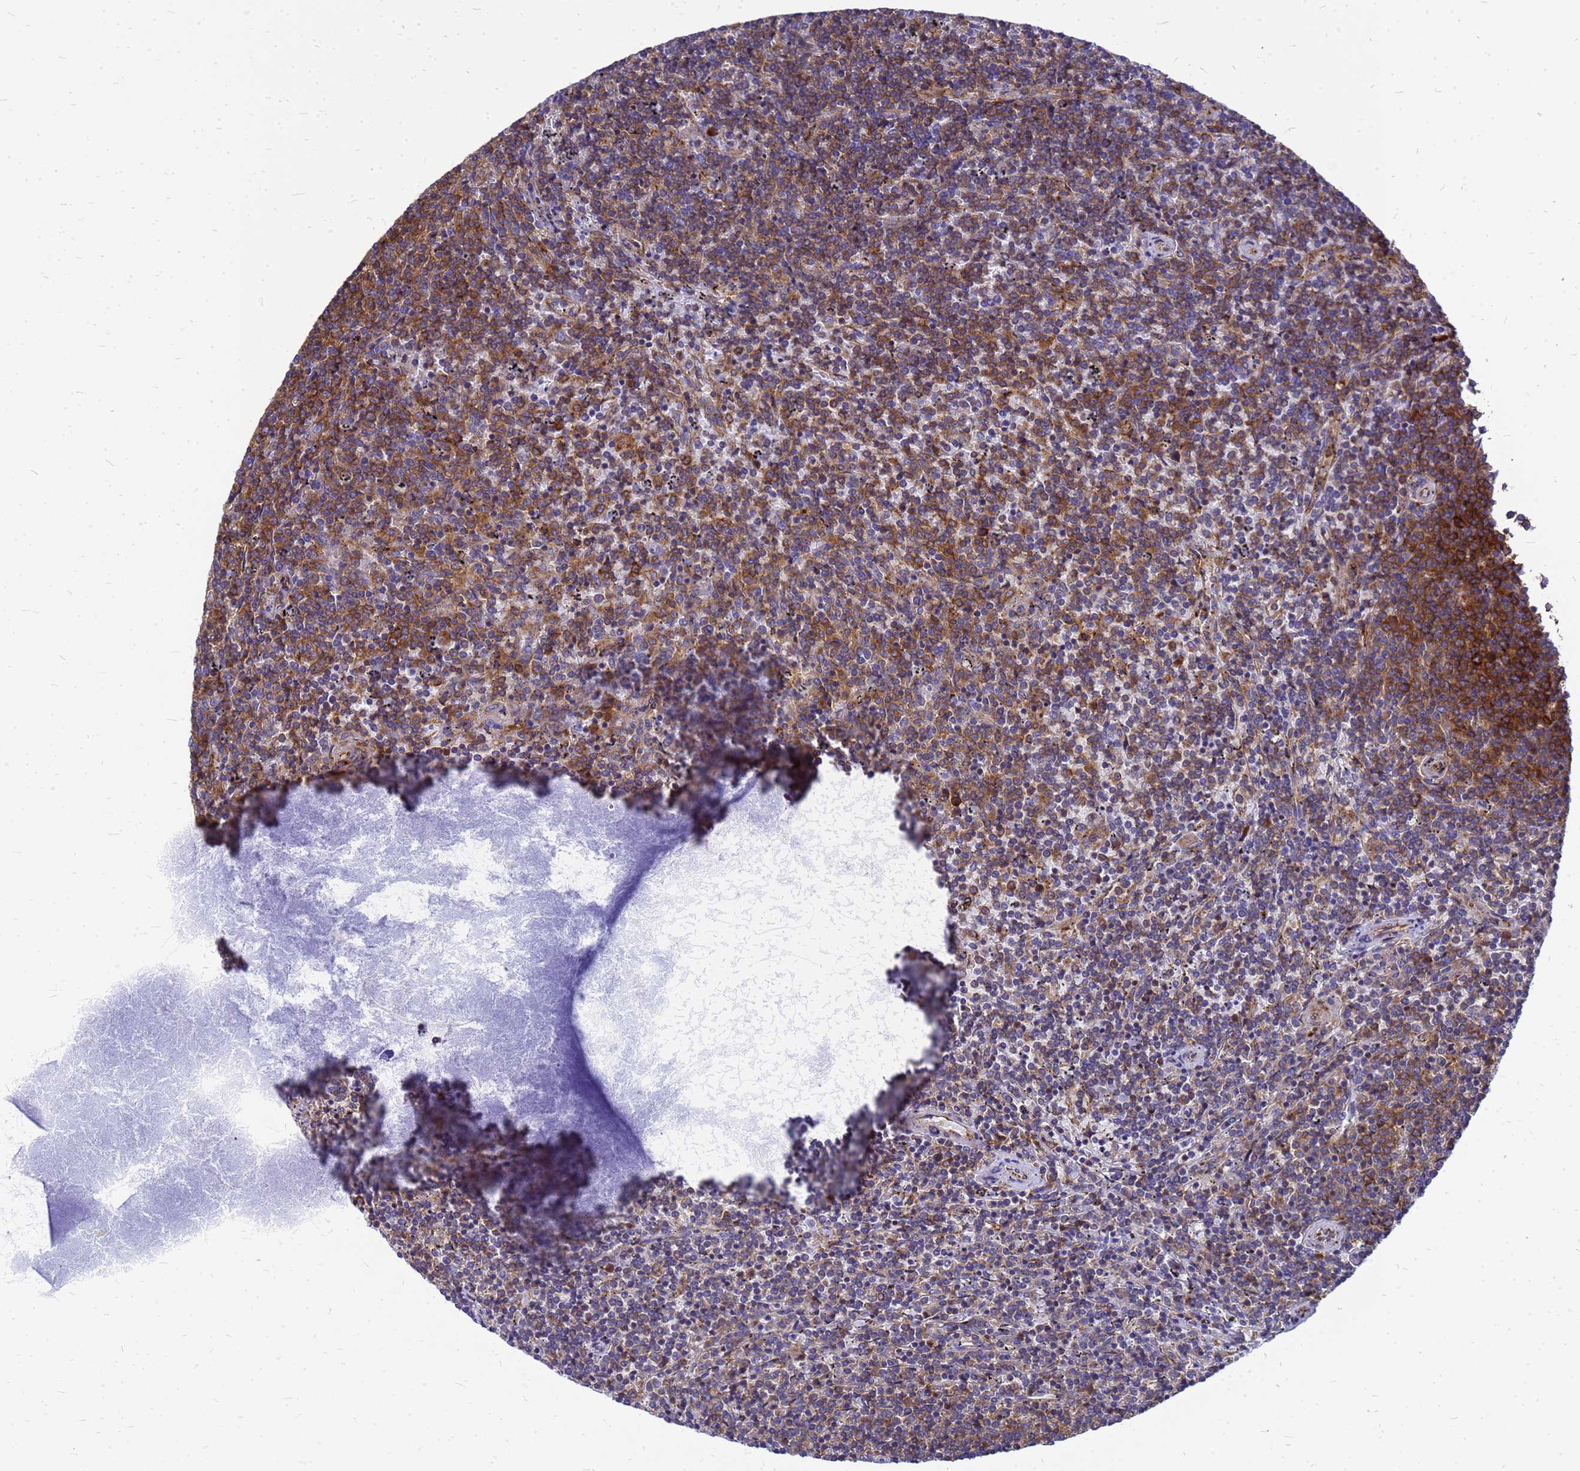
{"staining": {"intensity": "moderate", "quantity": ">75%", "location": "cytoplasmic/membranous"}, "tissue": "lymphoma", "cell_type": "Tumor cells", "image_type": "cancer", "snomed": [{"axis": "morphology", "description": "Malignant lymphoma, non-Hodgkin's type, Low grade"}, {"axis": "topography", "description": "Spleen"}], "caption": "A brown stain shows moderate cytoplasmic/membranous expression of a protein in human lymphoma tumor cells.", "gene": "EEF1D", "patient": {"sex": "female", "age": 50}}